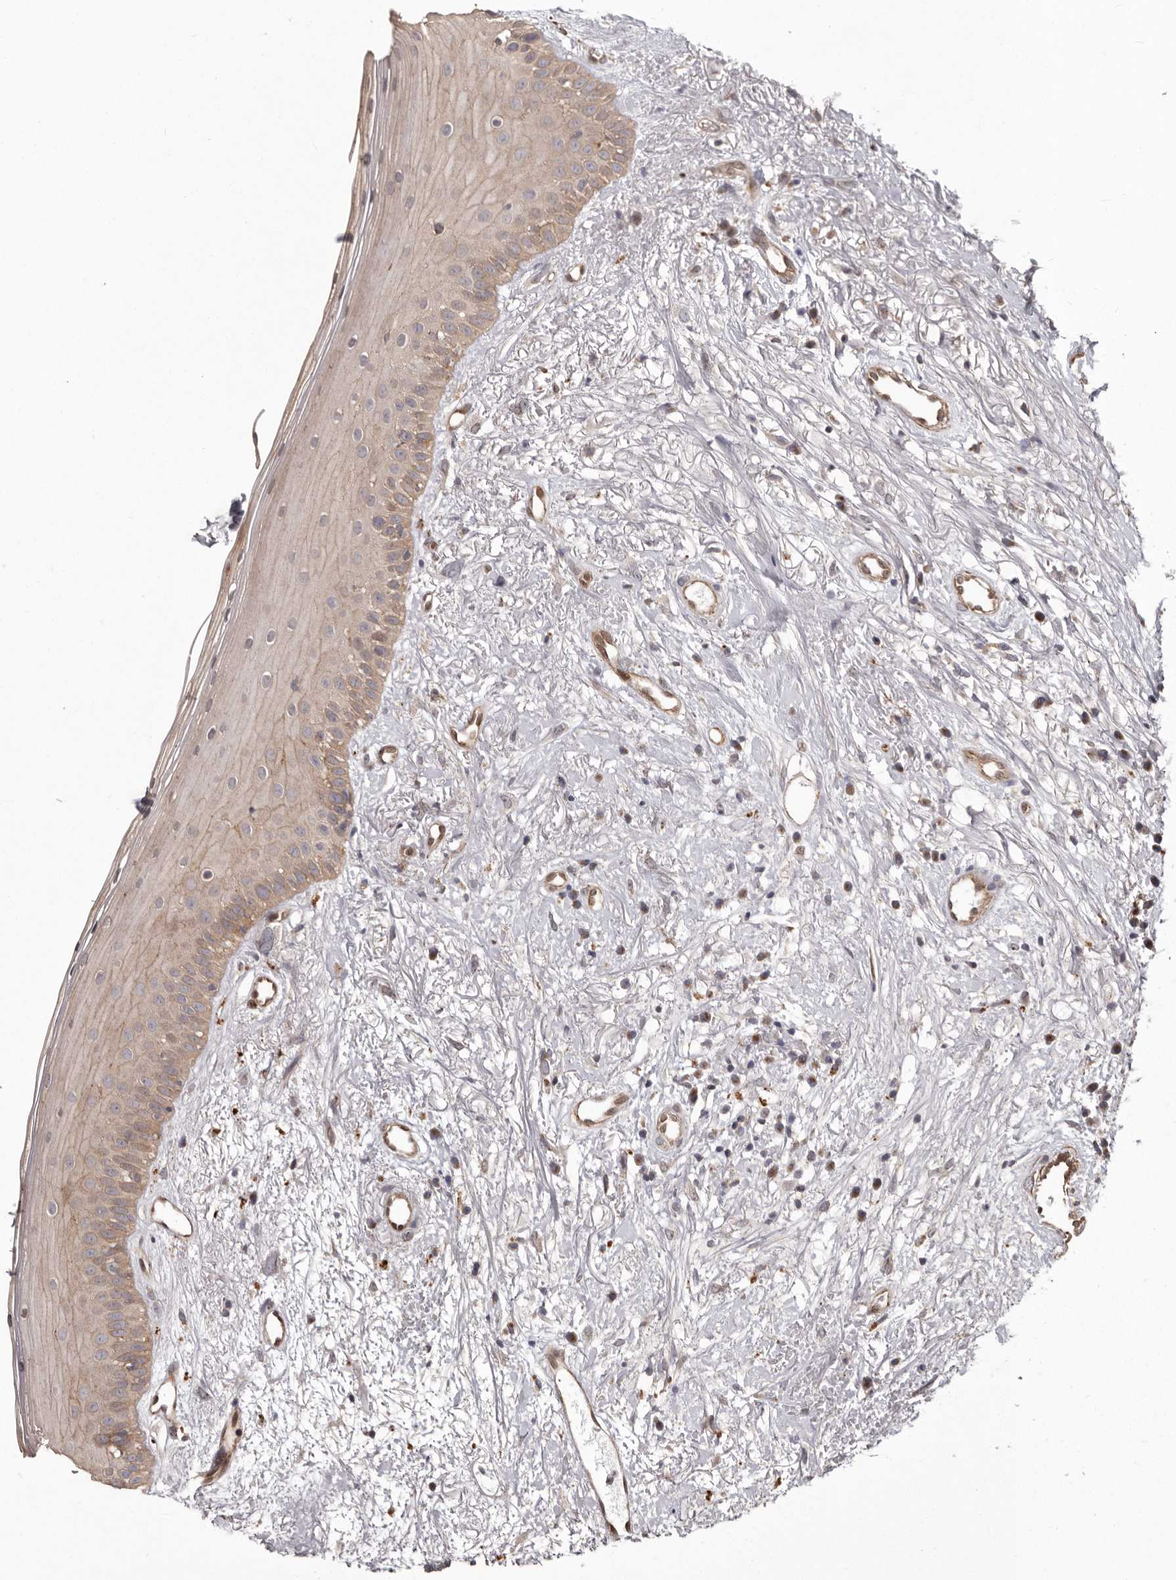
{"staining": {"intensity": "moderate", "quantity": "25%-75%", "location": "cytoplasmic/membranous"}, "tissue": "oral mucosa", "cell_type": "Squamous epithelial cells", "image_type": "normal", "snomed": [{"axis": "morphology", "description": "Normal tissue, NOS"}, {"axis": "topography", "description": "Oral tissue"}], "caption": "Immunohistochemical staining of normal human oral mucosa displays medium levels of moderate cytoplasmic/membranous staining in approximately 25%-75% of squamous epithelial cells. The protein of interest is stained brown, and the nuclei are stained in blue (DAB (3,3'-diaminobenzidine) IHC with brightfield microscopy, high magnification).", "gene": "NUP43", "patient": {"sex": "female", "age": 63}}